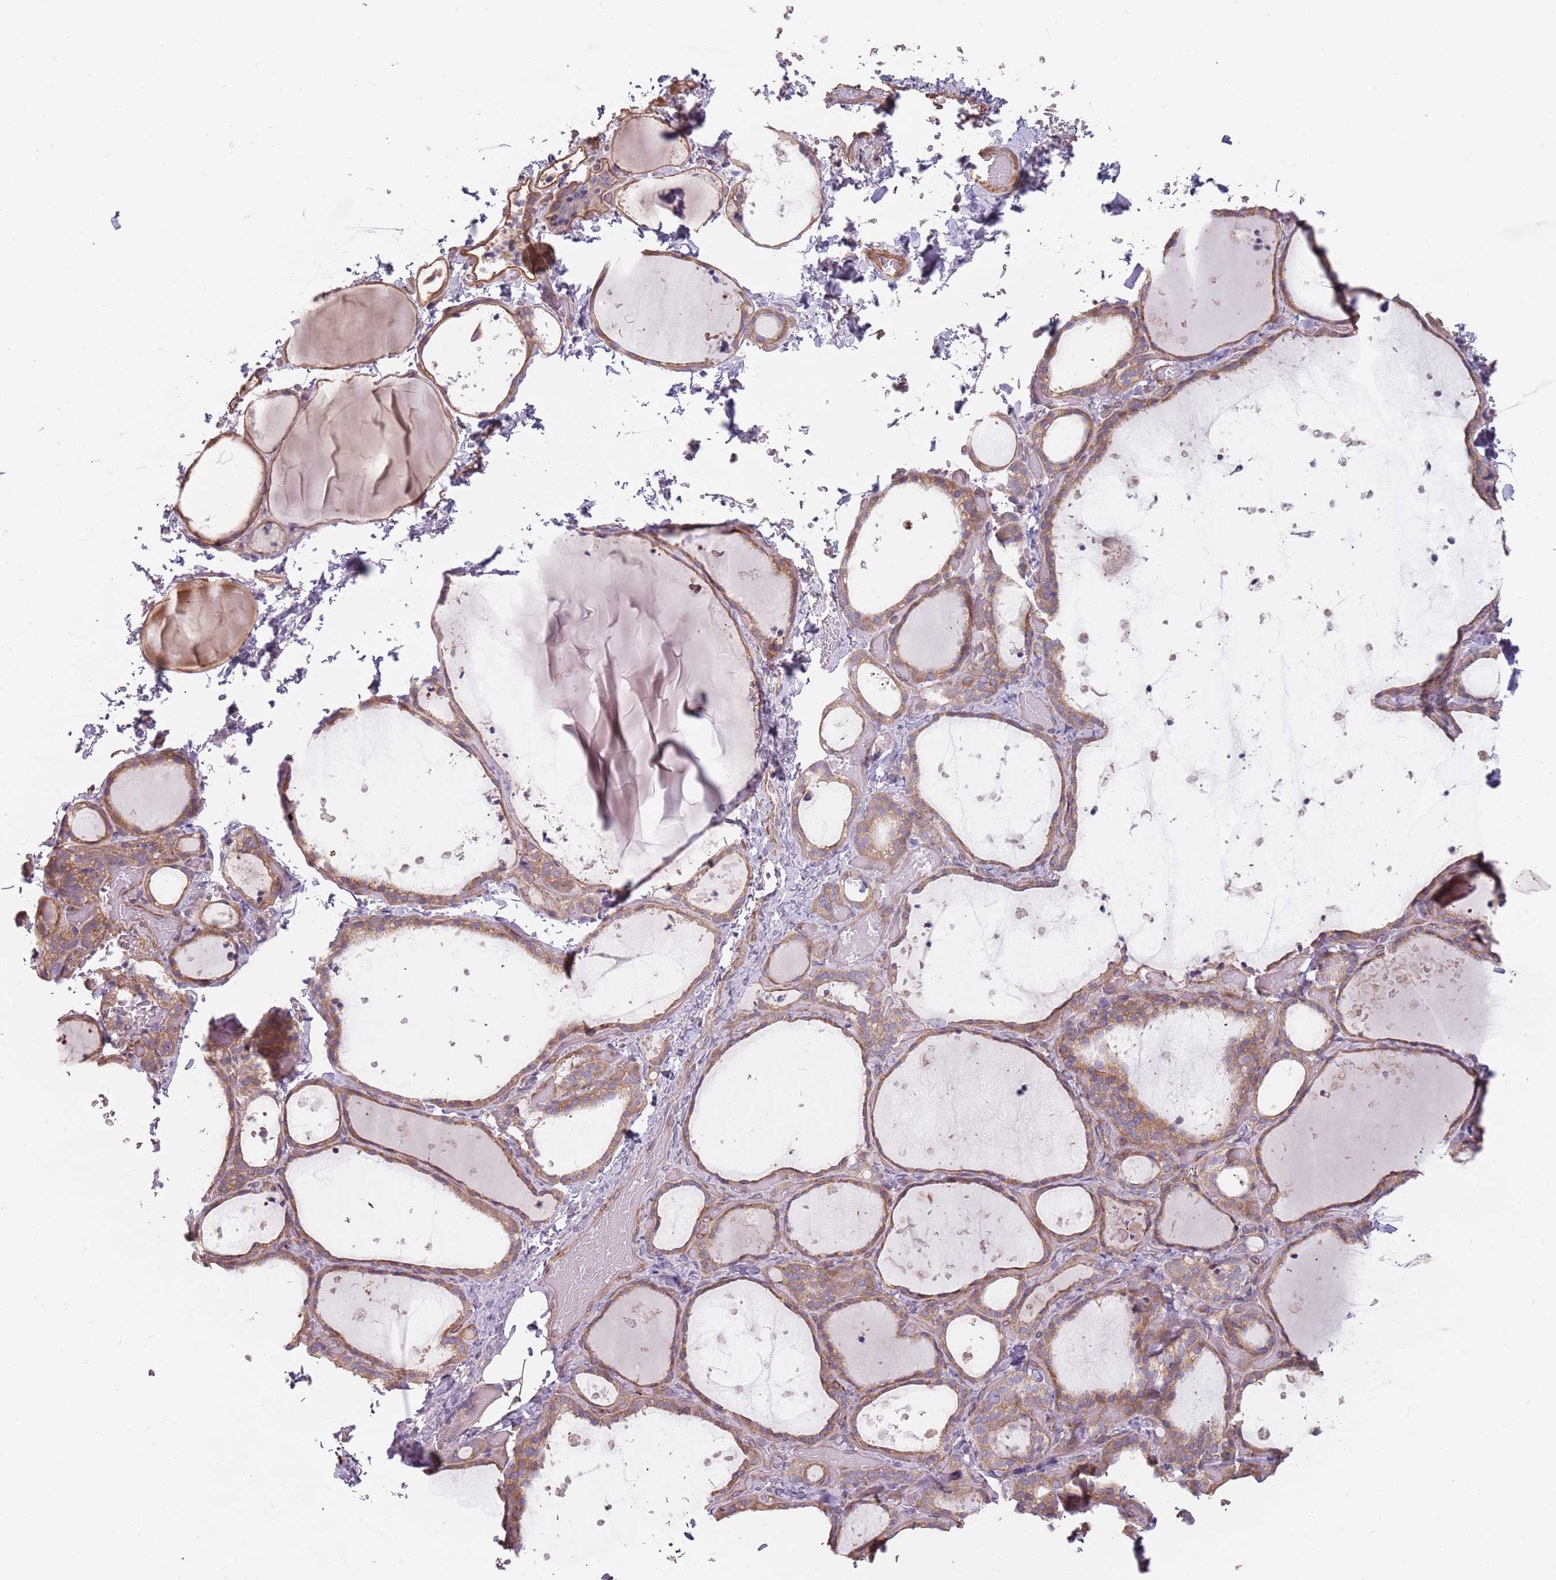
{"staining": {"intensity": "moderate", "quantity": "25%-75%", "location": "cytoplasmic/membranous"}, "tissue": "thyroid gland", "cell_type": "Glandular cells", "image_type": "normal", "snomed": [{"axis": "morphology", "description": "Normal tissue, NOS"}, {"axis": "topography", "description": "Thyroid gland"}], "caption": "Immunohistochemical staining of normal thyroid gland exhibits 25%-75% levels of moderate cytoplasmic/membranous protein expression in approximately 25%-75% of glandular cells. (Brightfield microscopy of DAB IHC at high magnification).", "gene": "SPDL1", "patient": {"sex": "female", "age": 44}}